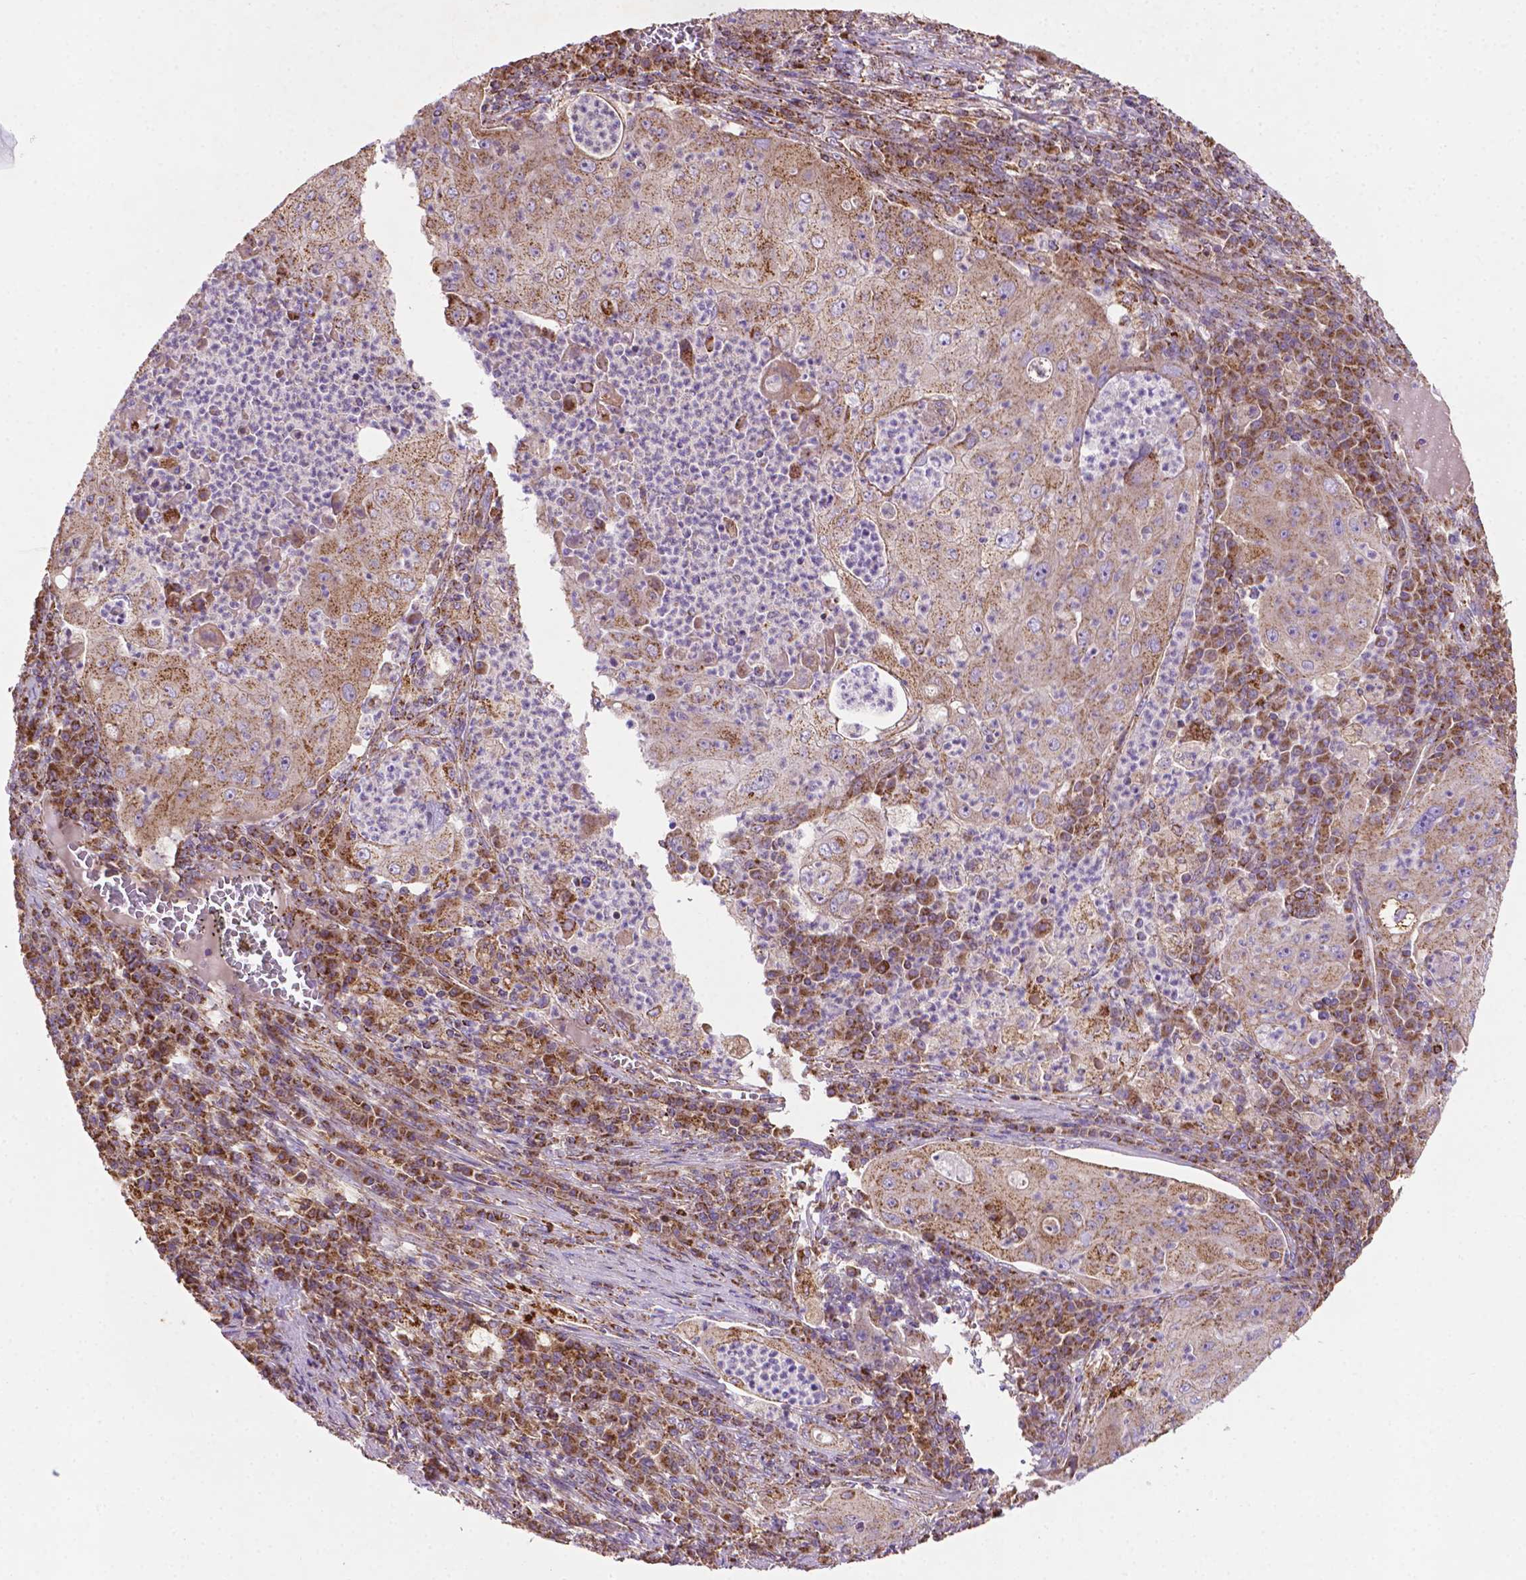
{"staining": {"intensity": "moderate", "quantity": ">75%", "location": "cytoplasmic/membranous"}, "tissue": "lung cancer", "cell_type": "Tumor cells", "image_type": "cancer", "snomed": [{"axis": "morphology", "description": "Squamous cell carcinoma, NOS"}, {"axis": "topography", "description": "Lung"}], "caption": "Protein expression analysis of human lung cancer reveals moderate cytoplasmic/membranous expression in about >75% of tumor cells.", "gene": "ILVBL", "patient": {"sex": "female", "age": 59}}